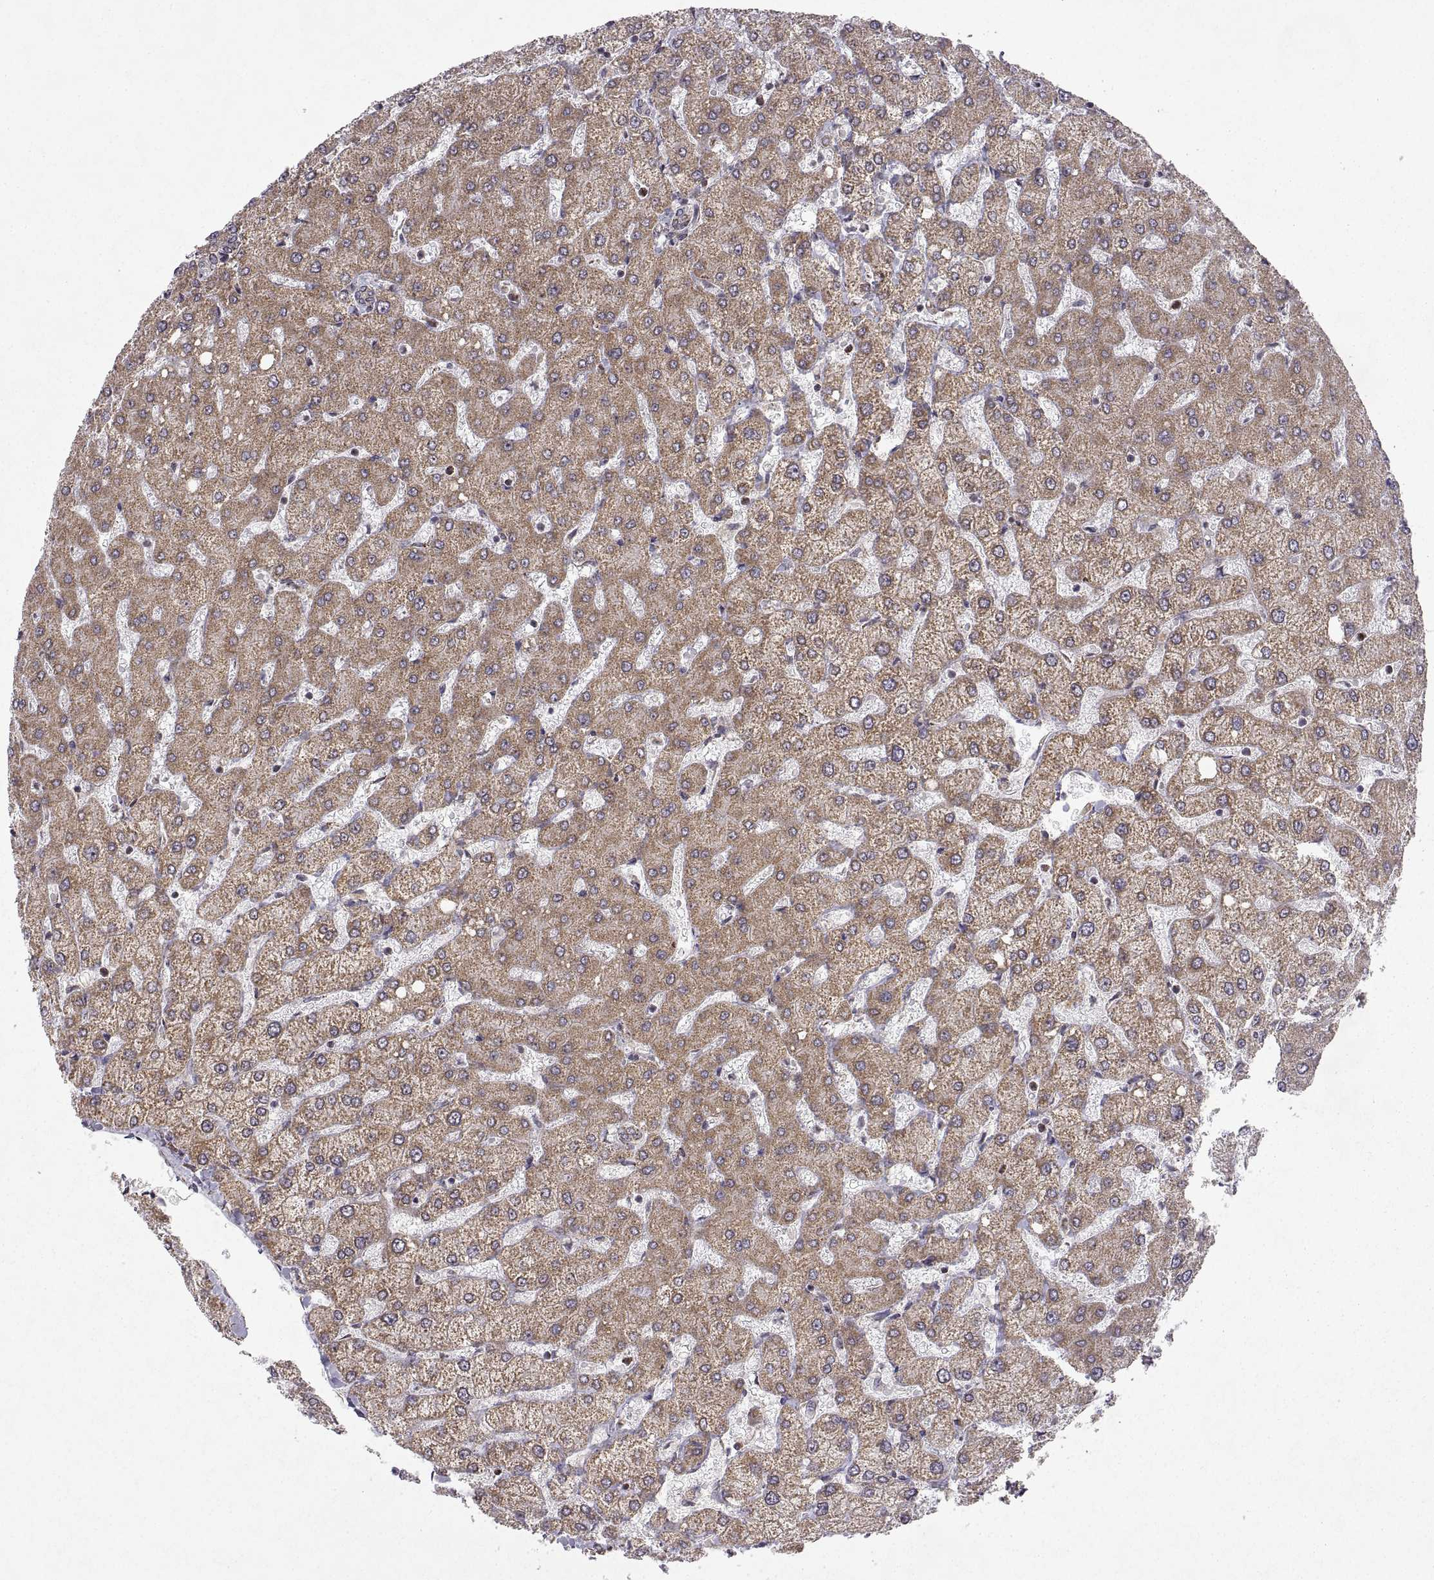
{"staining": {"intensity": "negative", "quantity": "none", "location": "none"}, "tissue": "liver", "cell_type": "Cholangiocytes", "image_type": "normal", "snomed": [{"axis": "morphology", "description": "Normal tissue, NOS"}, {"axis": "topography", "description": "Liver"}], "caption": "Immunohistochemistry of benign human liver exhibits no expression in cholangiocytes.", "gene": "MANBAL", "patient": {"sex": "female", "age": 54}}